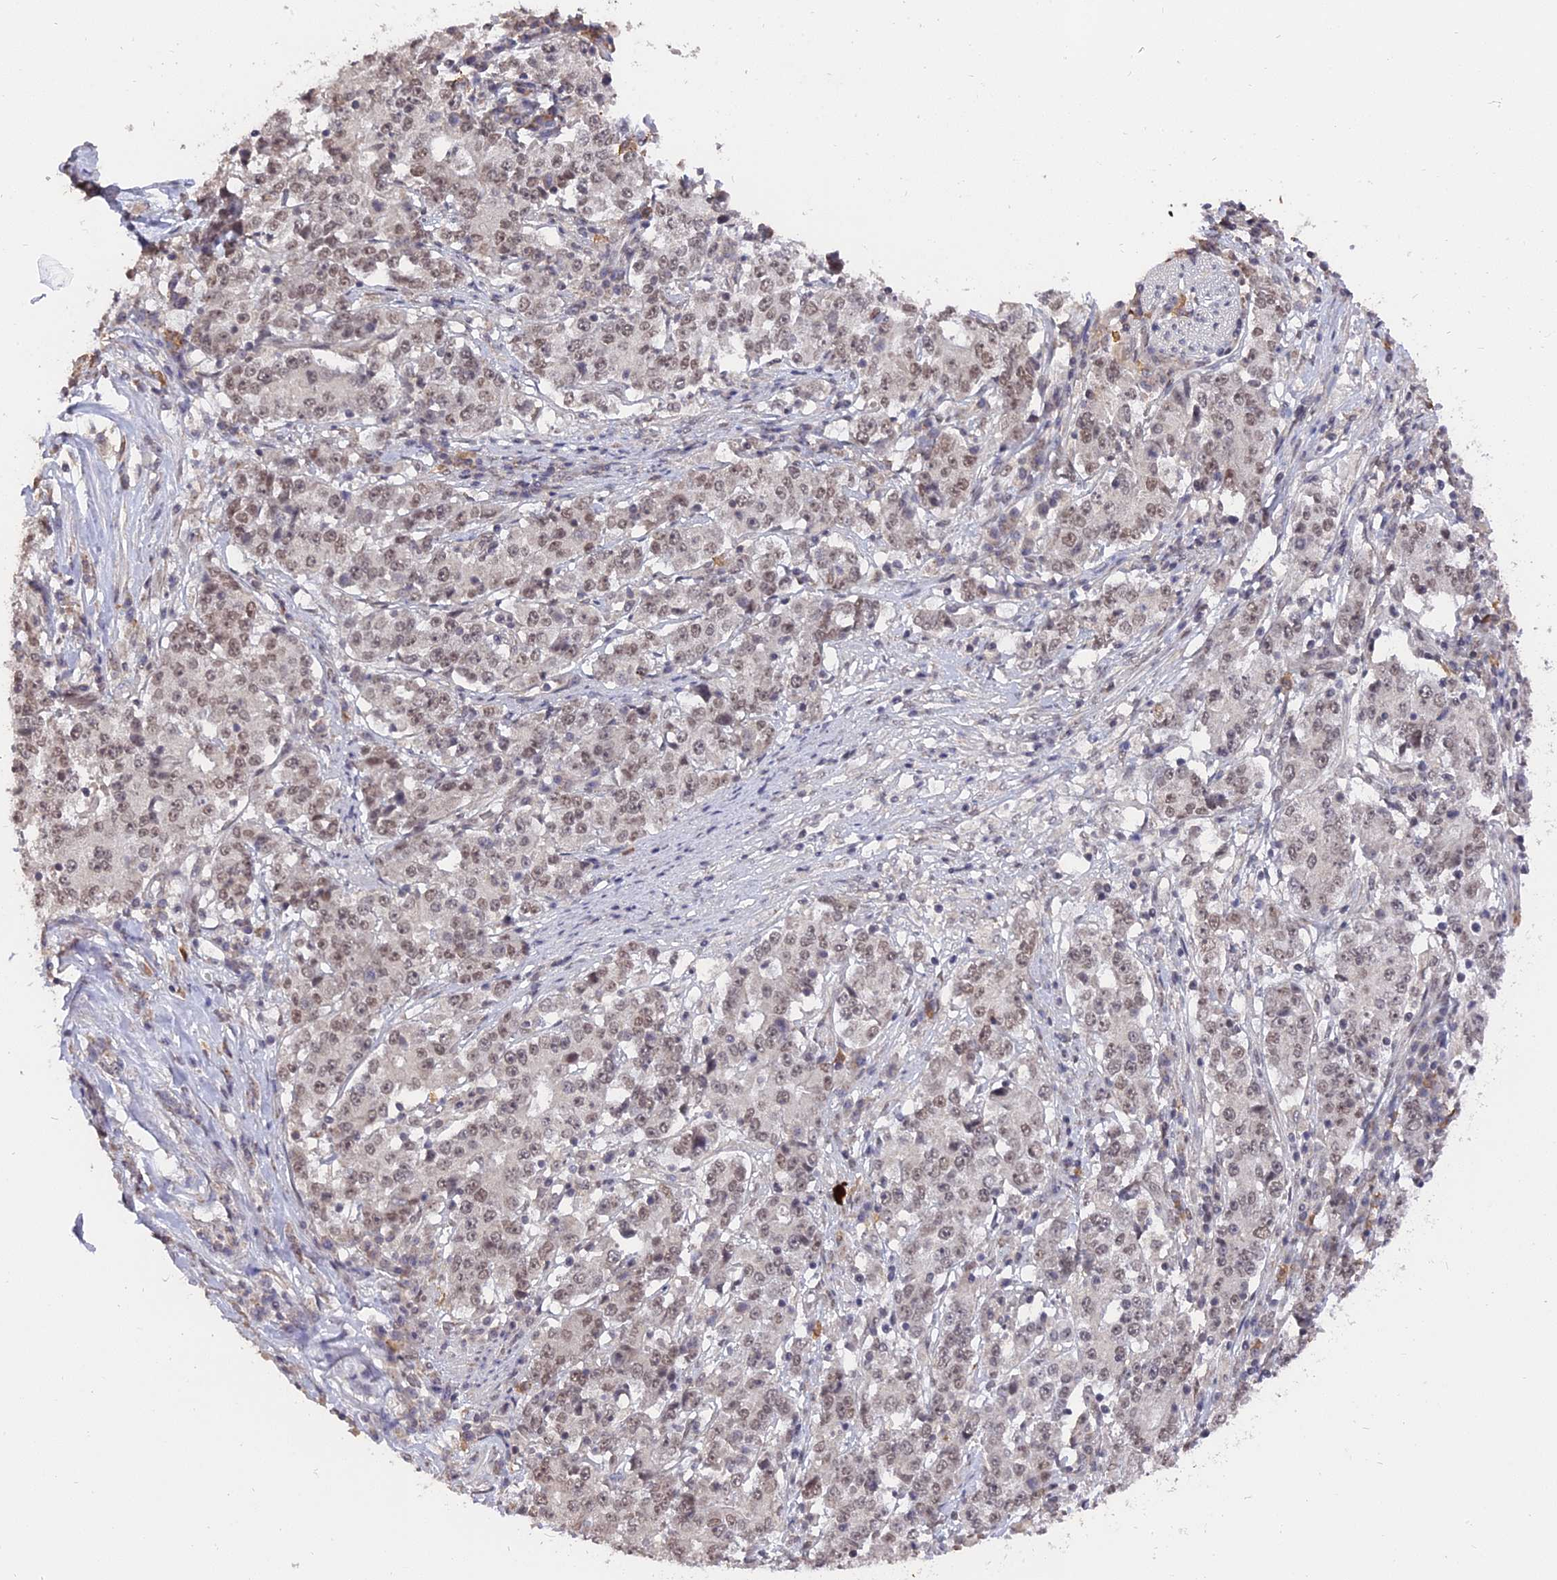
{"staining": {"intensity": "weak", "quantity": ">75%", "location": "nuclear"}, "tissue": "stomach cancer", "cell_type": "Tumor cells", "image_type": "cancer", "snomed": [{"axis": "morphology", "description": "Adenocarcinoma, NOS"}, {"axis": "topography", "description": "Stomach"}], "caption": "Adenocarcinoma (stomach) stained with a protein marker reveals weak staining in tumor cells.", "gene": "NR1H3", "patient": {"sex": "male", "age": 59}}